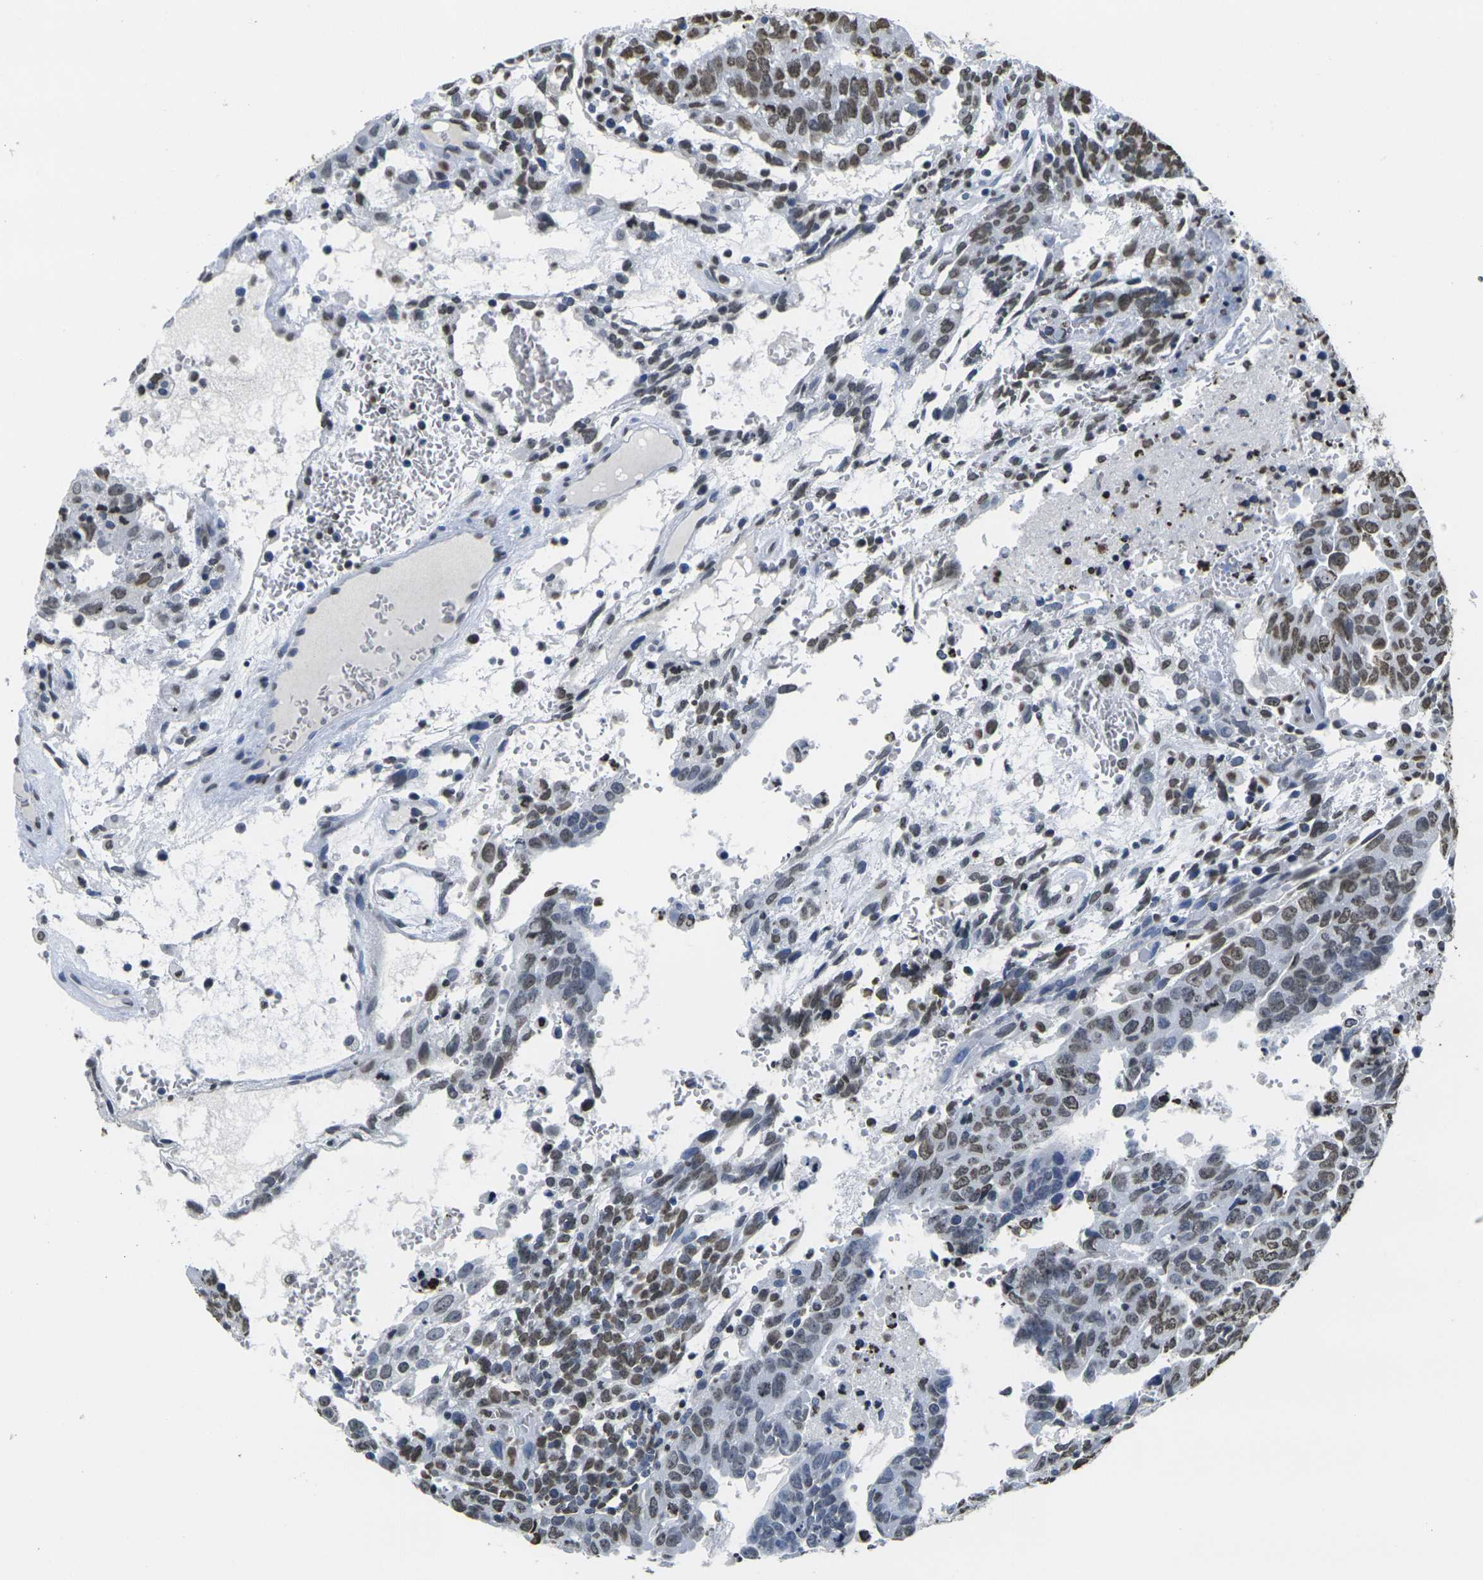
{"staining": {"intensity": "moderate", "quantity": "25%-75%", "location": "nuclear"}, "tissue": "testis cancer", "cell_type": "Tumor cells", "image_type": "cancer", "snomed": [{"axis": "morphology", "description": "Seminoma, NOS"}, {"axis": "morphology", "description": "Carcinoma, Embryonal, NOS"}, {"axis": "topography", "description": "Testis"}], "caption": "The photomicrograph shows immunohistochemical staining of testis cancer. There is moderate nuclear staining is present in approximately 25%-75% of tumor cells.", "gene": "DRAXIN", "patient": {"sex": "male", "age": 52}}